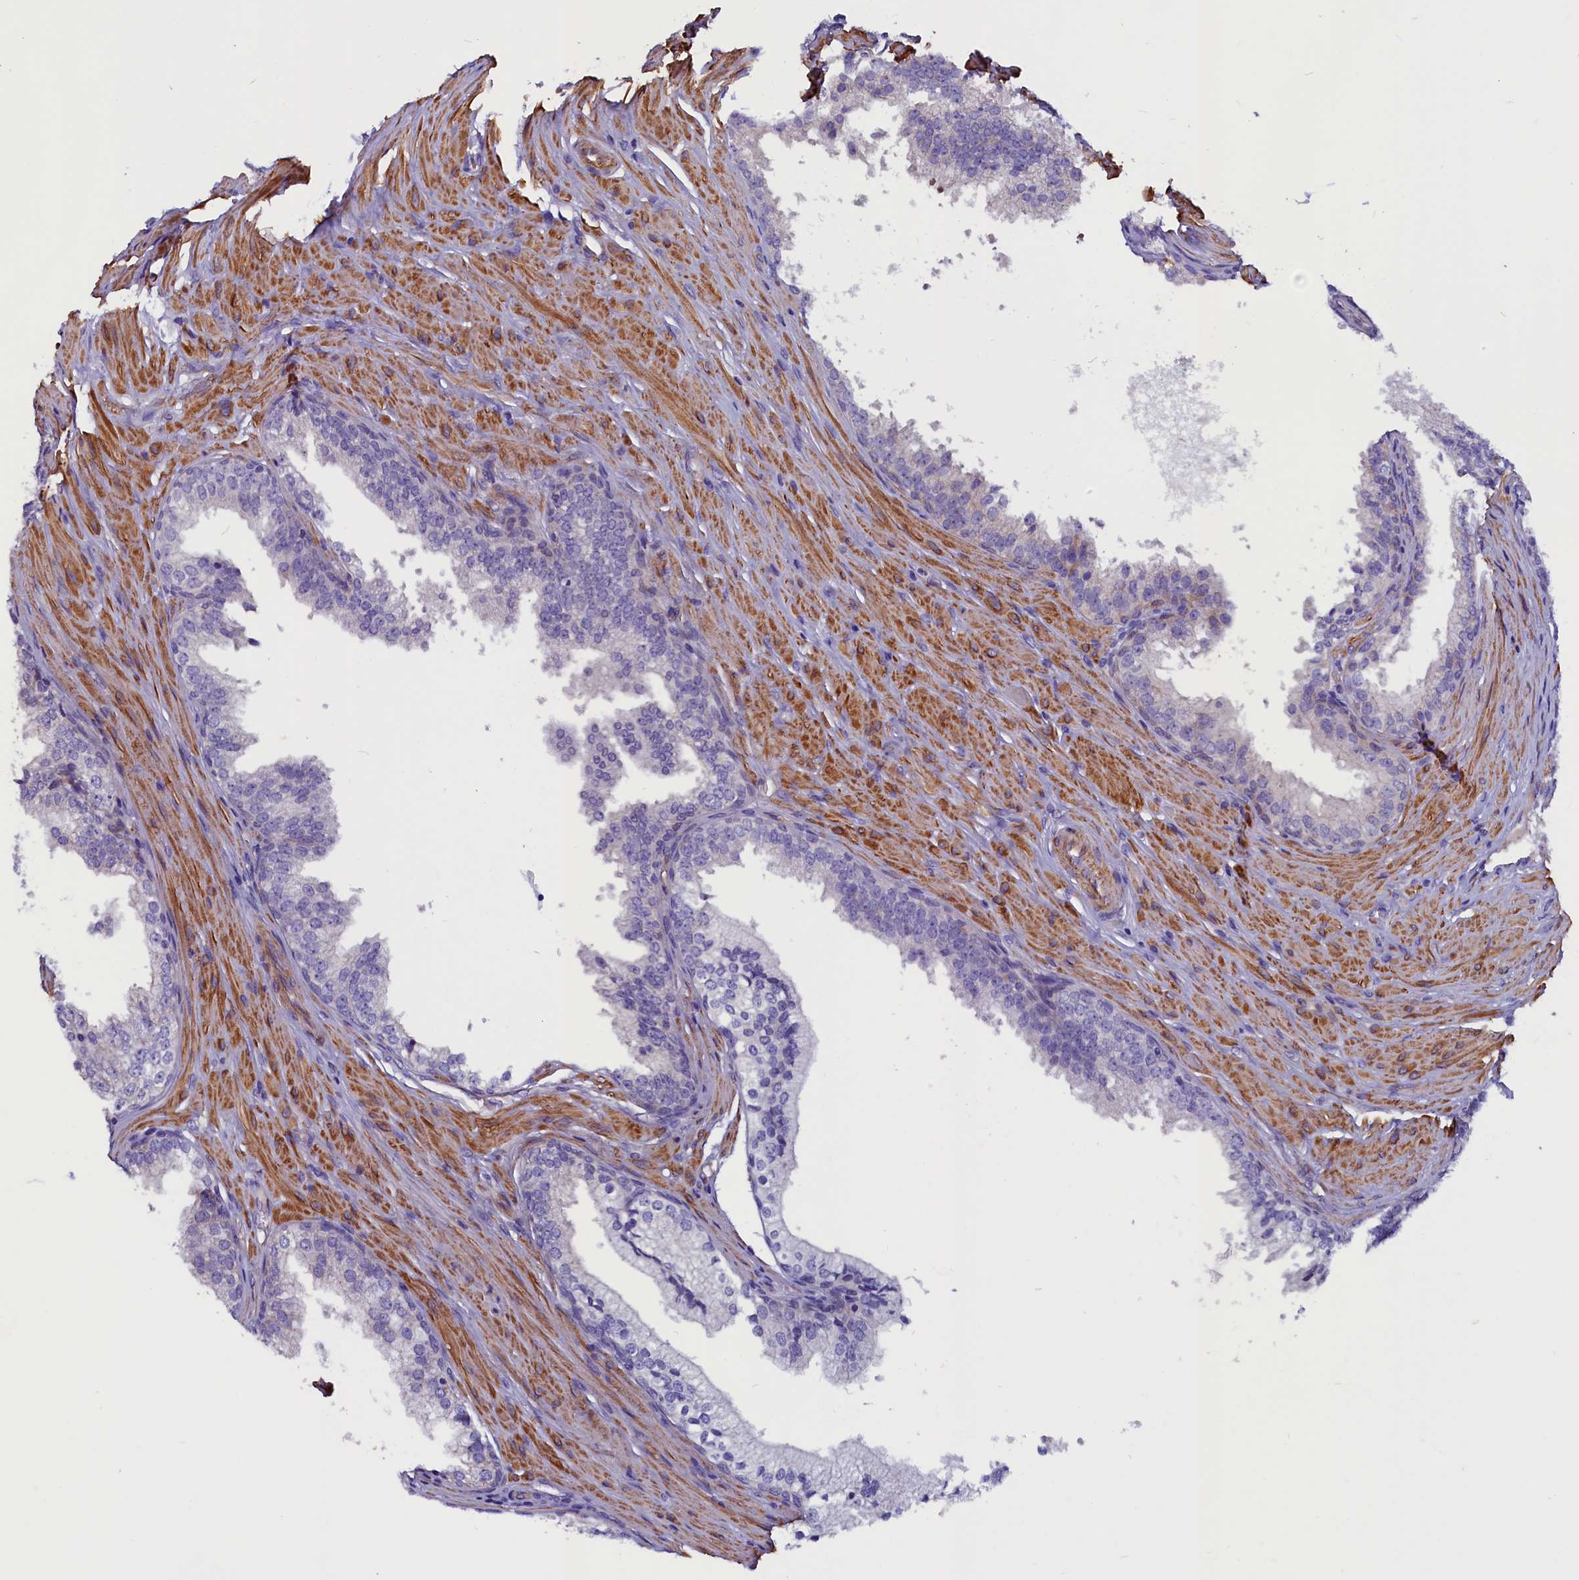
{"staining": {"intensity": "negative", "quantity": "none", "location": "none"}, "tissue": "prostate", "cell_type": "Glandular cells", "image_type": "normal", "snomed": [{"axis": "morphology", "description": "Normal tissue, NOS"}, {"axis": "topography", "description": "Prostate"}], "caption": "The image displays no significant expression in glandular cells of prostate.", "gene": "ZNF749", "patient": {"sex": "male", "age": 60}}